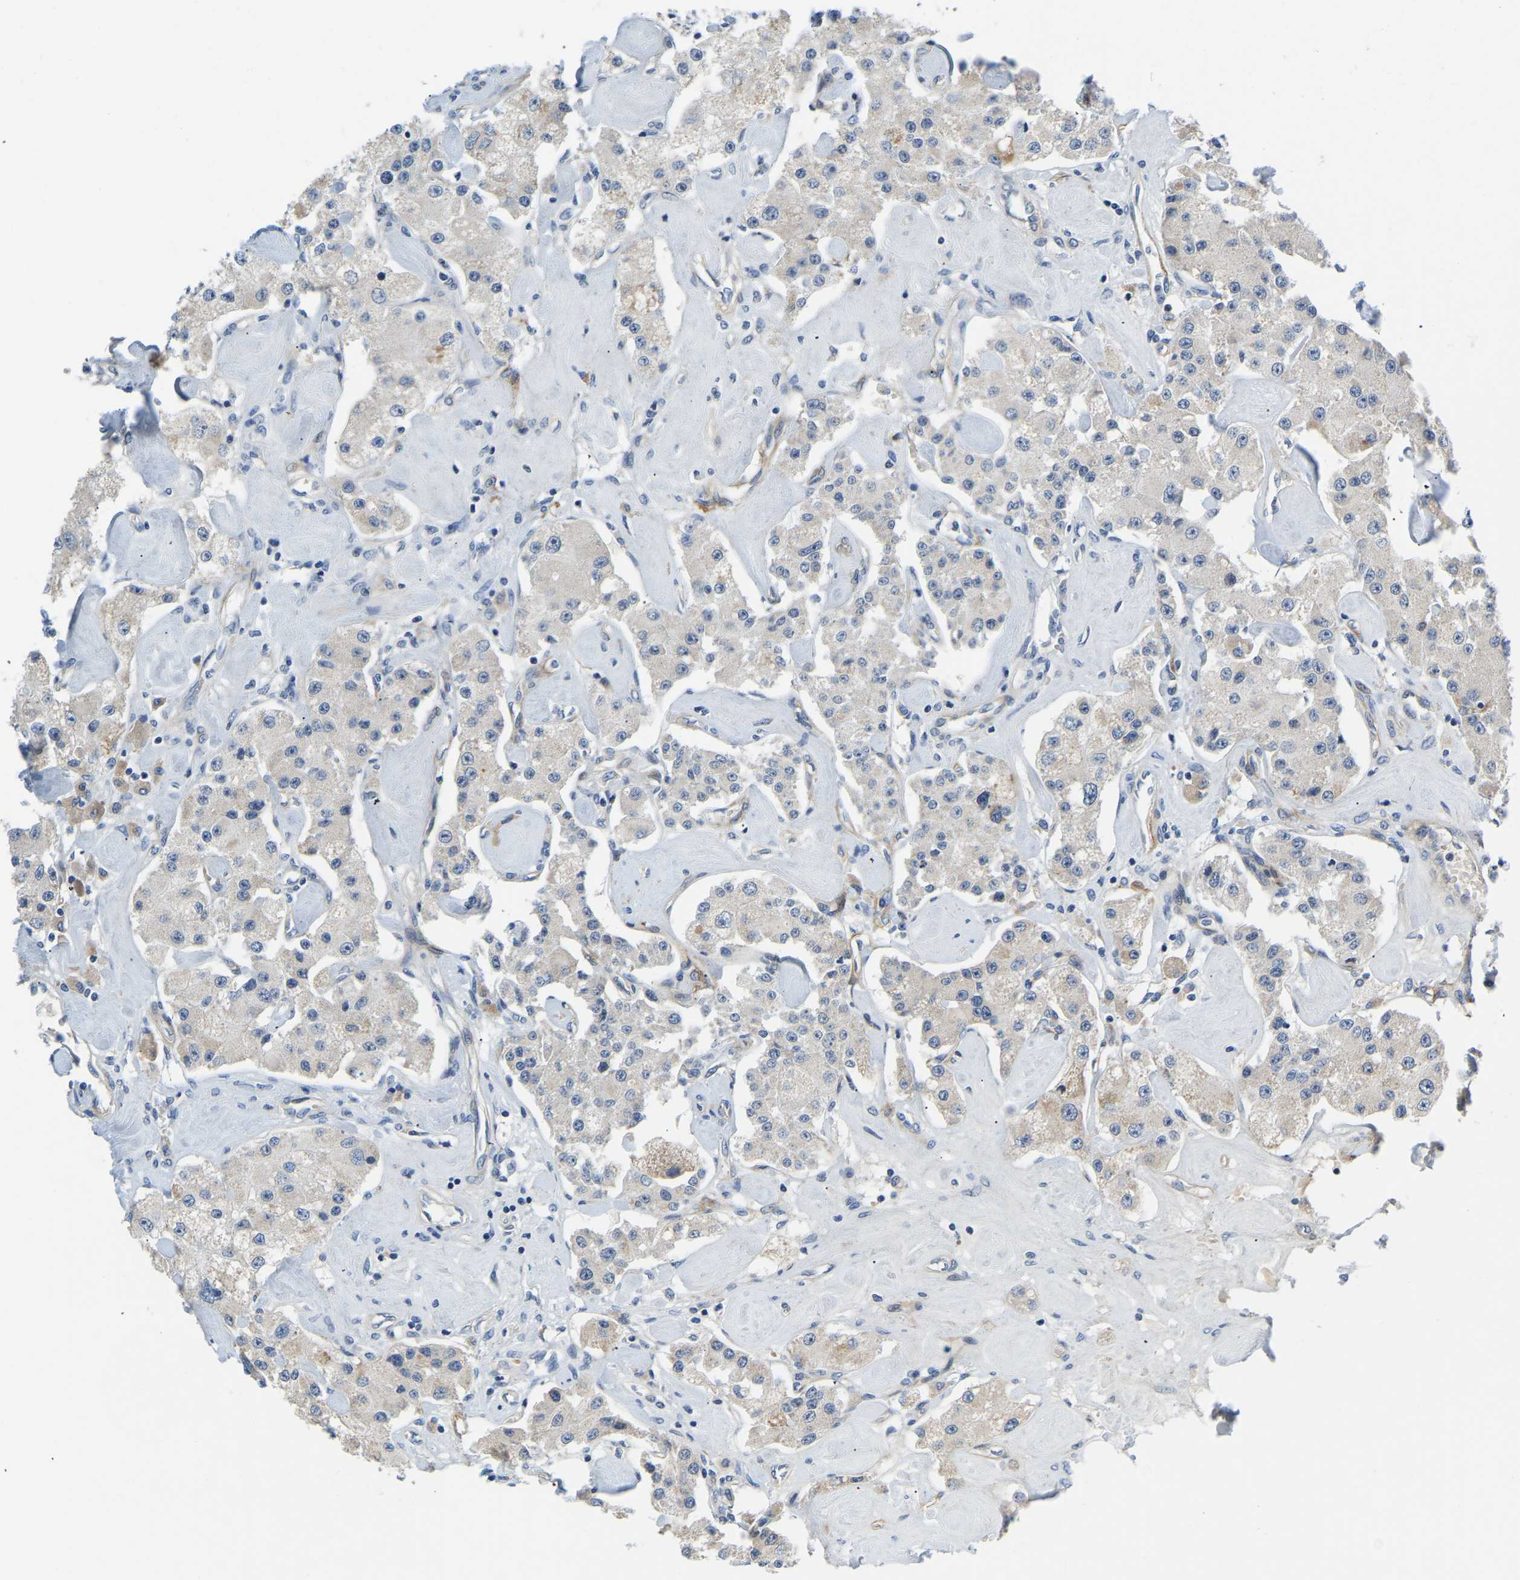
{"staining": {"intensity": "negative", "quantity": "none", "location": "none"}, "tissue": "carcinoid", "cell_type": "Tumor cells", "image_type": "cancer", "snomed": [{"axis": "morphology", "description": "Carcinoid, malignant, NOS"}, {"axis": "topography", "description": "Pancreas"}], "caption": "Protein analysis of carcinoid demonstrates no significant positivity in tumor cells. Brightfield microscopy of immunohistochemistry stained with DAB (3,3'-diaminobenzidine) (brown) and hematoxylin (blue), captured at high magnification.", "gene": "LIAS", "patient": {"sex": "male", "age": 41}}